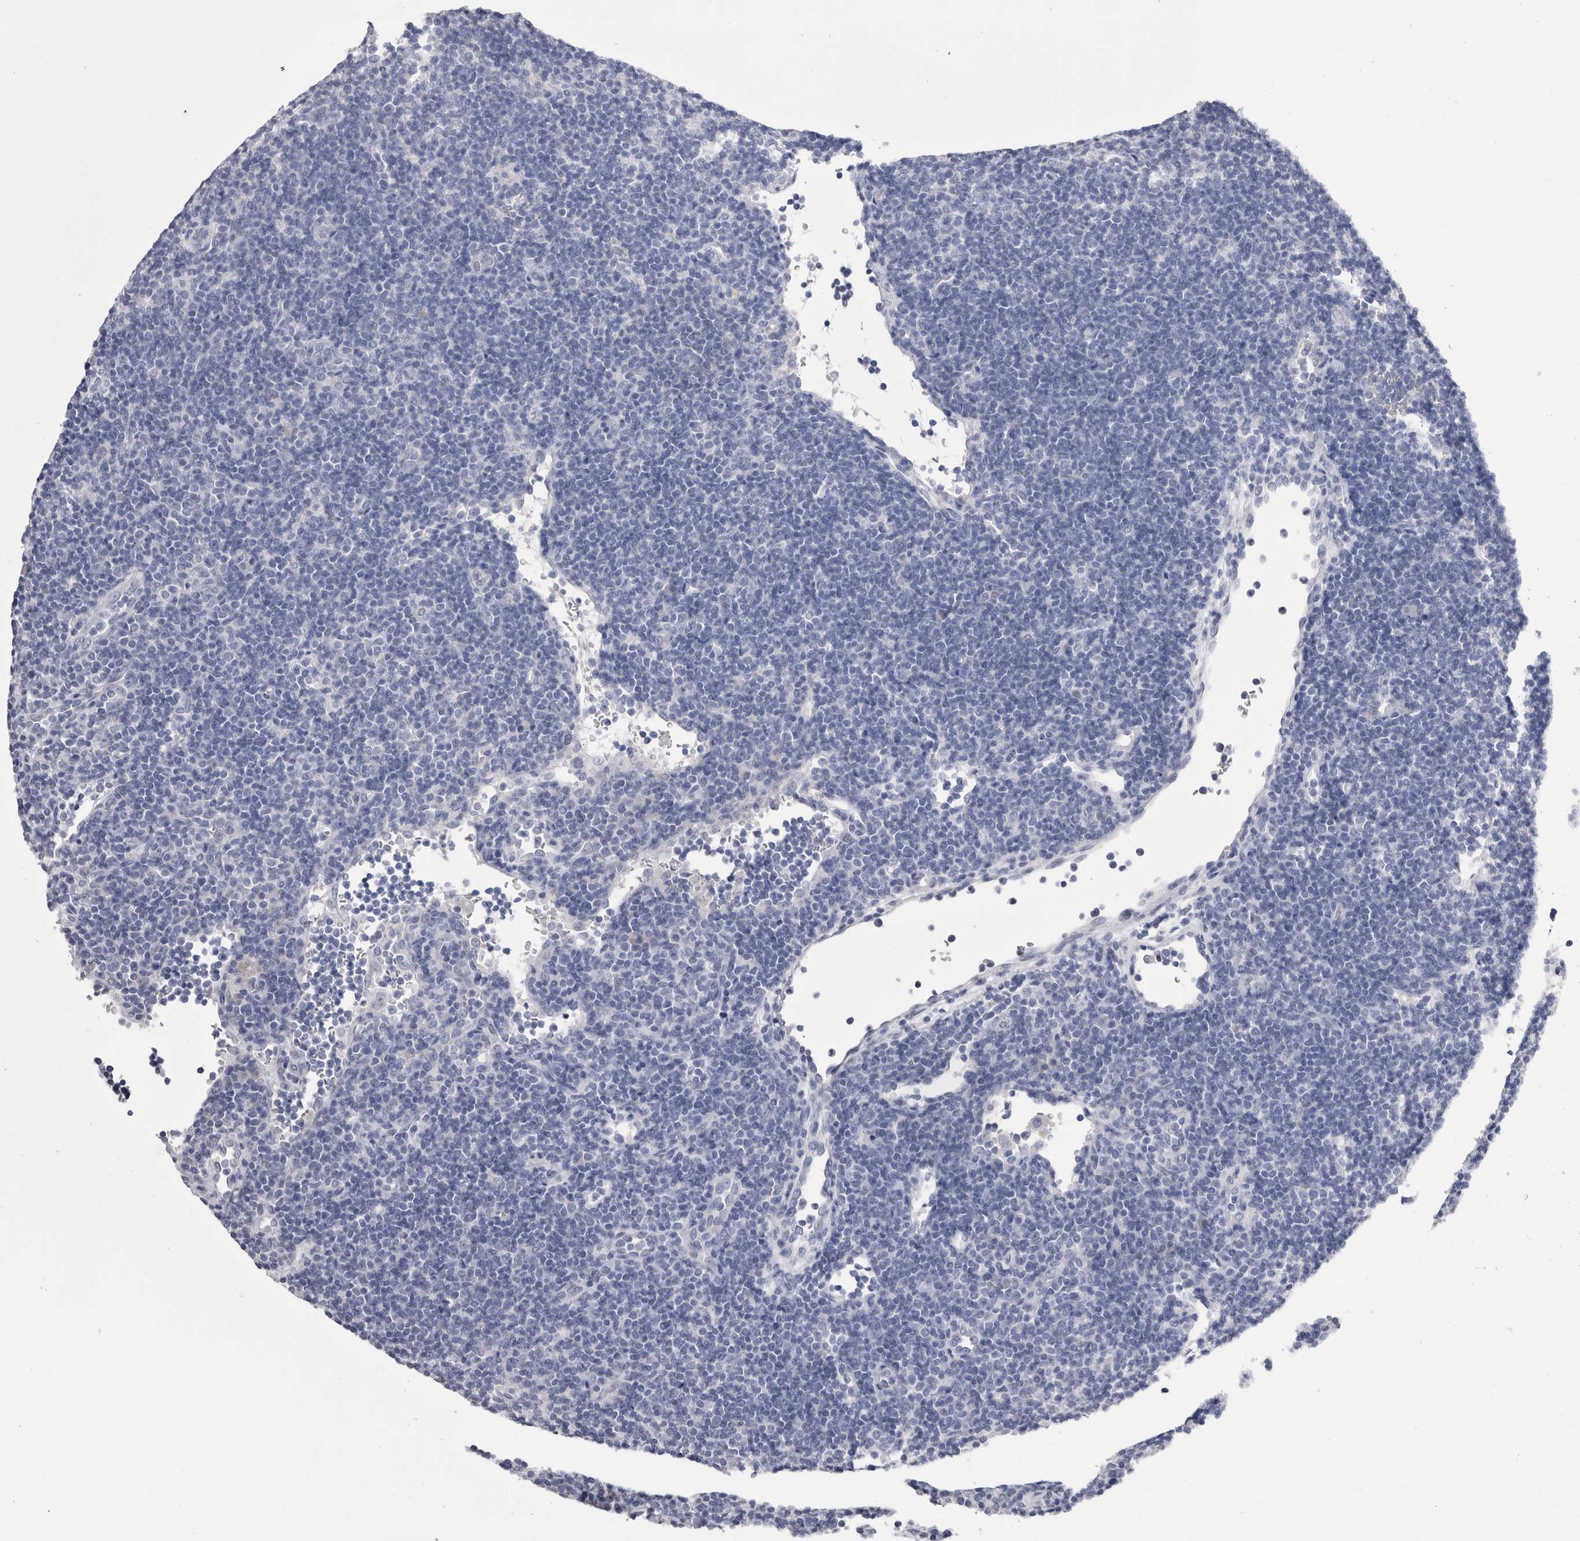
{"staining": {"intensity": "negative", "quantity": "none", "location": "none"}, "tissue": "lymphoma", "cell_type": "Tumor cells", "image_type": "cancer", "snomed": [{"axis": "morphology", "description": "Hodgkin's disease, NOS"}, {"axis": "topography", "description": "Lymph node"}], "caption": "DAB immunohistochemical staining of lymphoma exhibits no significant positivity in tumor cells. Nuclei are stained in blue.", "gene": "CDHR5", "patient": {"sex": "female", "age": 57}}